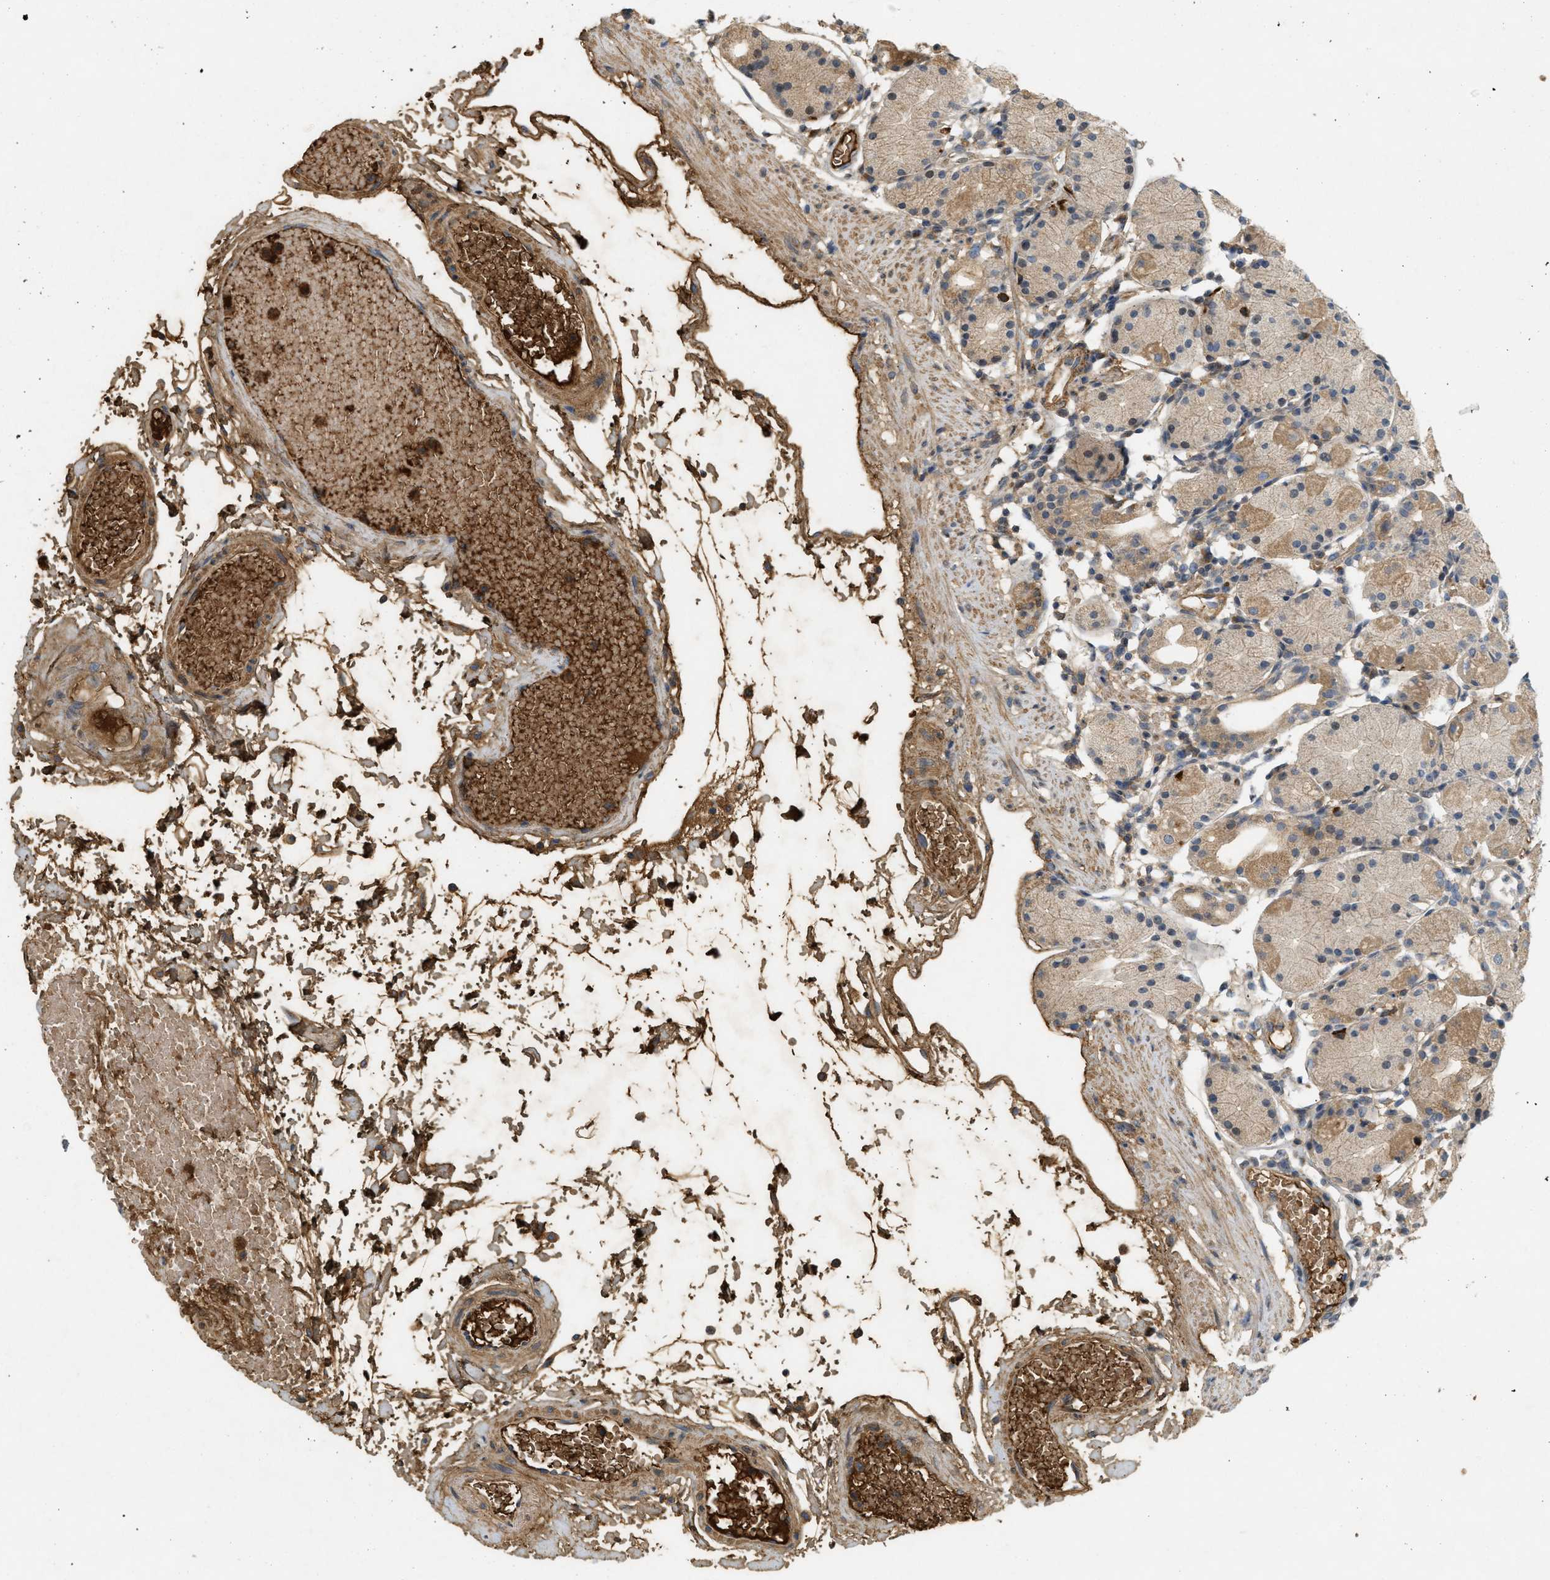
{"staining": {"intensity": "moderate", "quantity": "25%-75%", "location": "cytoplasmic/membranous"}, "tissue": "stomach", "cell_type": "Glandular cells", "image_type": "normal", "snomed": [{"axis": "morphology", "description": "Normal tissue, NOS"}, {"axis": "topography", "description": "Stomach"}, {"axis": "topography", "description": "Stomach, lower"}], "caption": "Moderate cytoplasmic/membranous positivity for a protein is seen in about 25%-75% of glandular cells of benign stomach using immunohistochemistry (IHC).", "gene": "F8", "patient": {"sex": "female", "age": 75}}